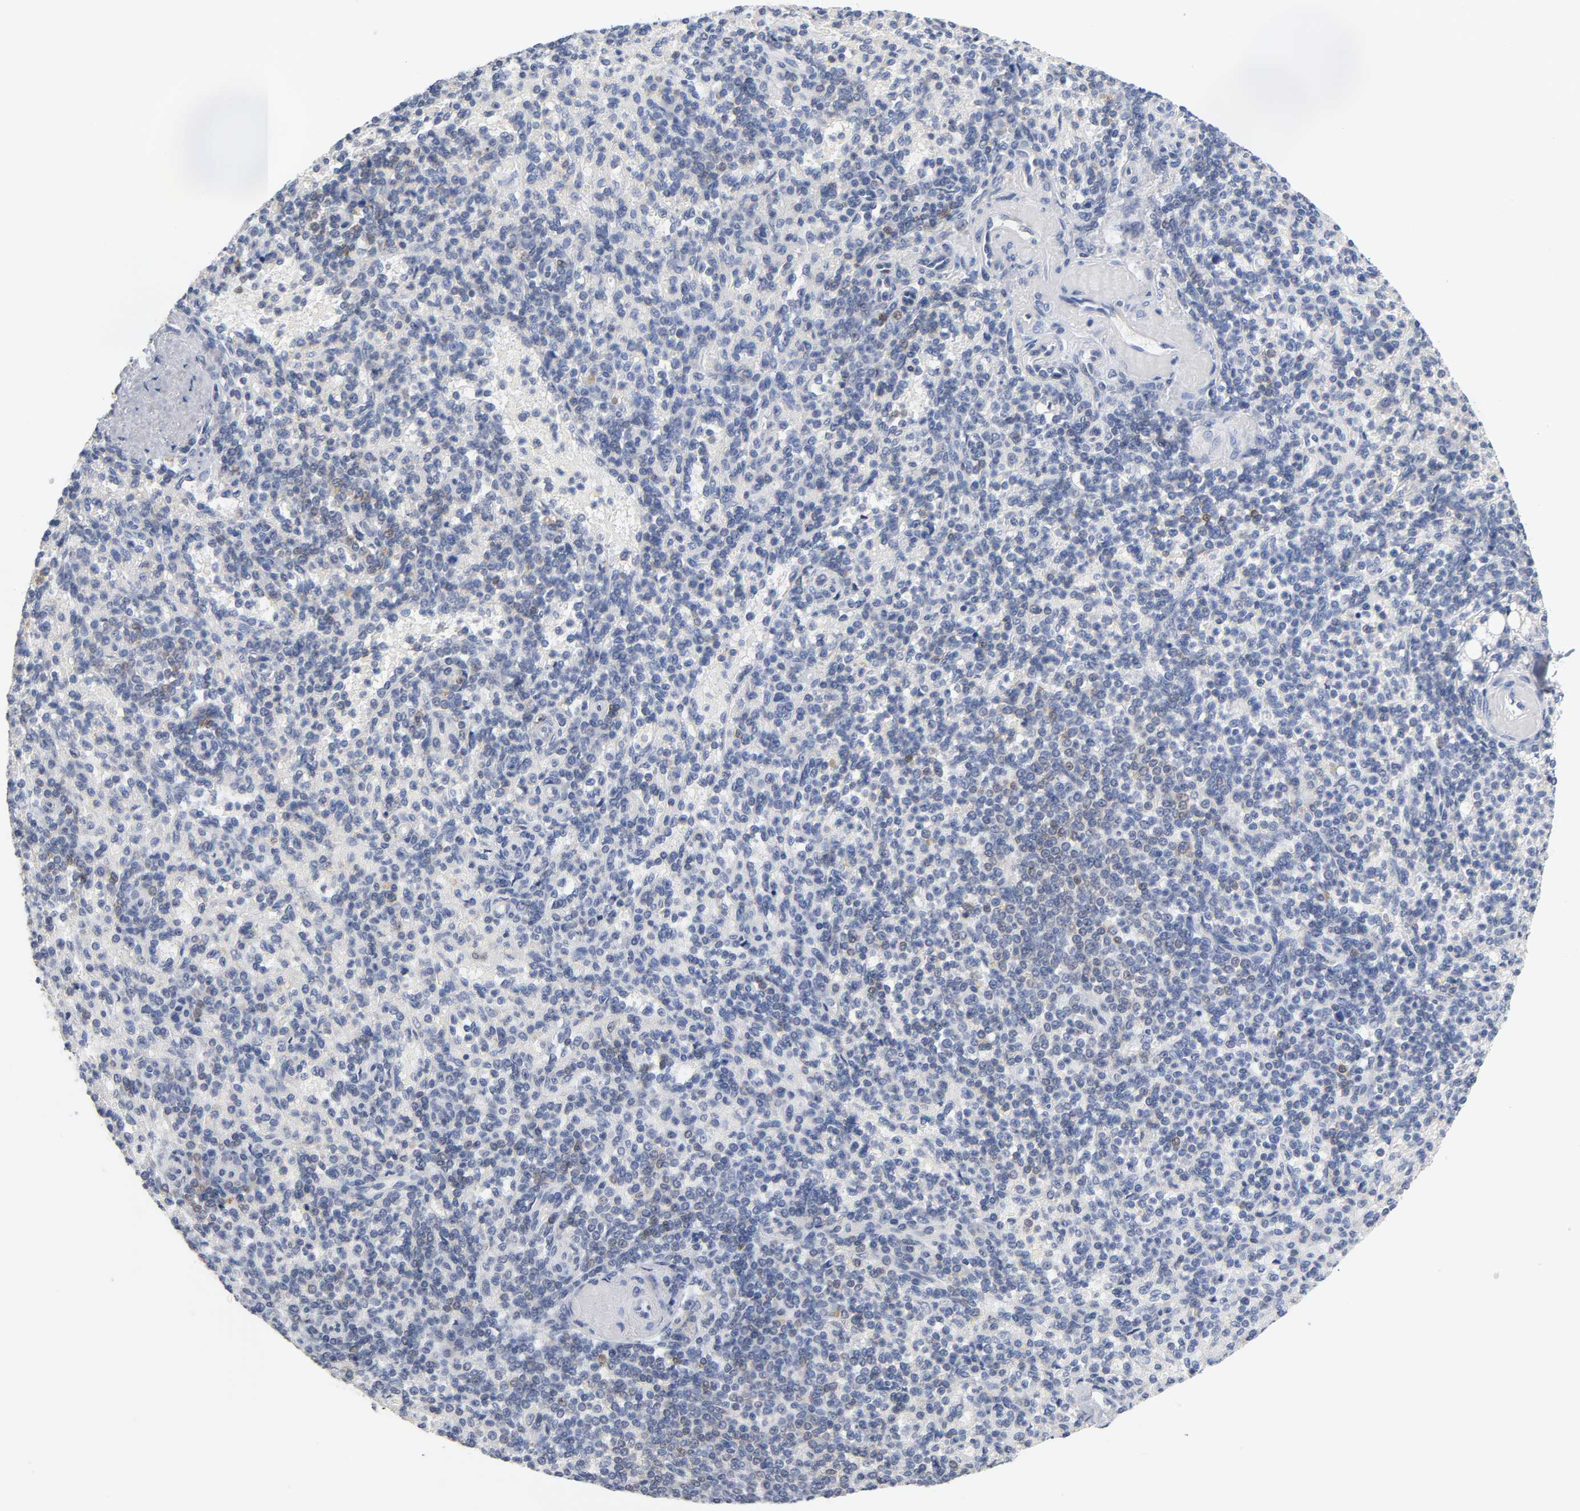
{"staining": {"intensity": "weak", "quantity": "<25%", "location": "cytoplasmic/membranous"}, "tissue": "spleen", "cell_type": "Cells in red pulp", "image_type": "normal", "snomed": [{"axis": "morphology", "description": "Normal tissue, NOS"}, {"axis": "topography", "description": "Spleen"}], "caption": "This is an IHC histopathology image of benign spleen. There is no staining in cells in red pulp.", "gene": "NFATC1", "patient": {"sex": "female", "age": 74}}